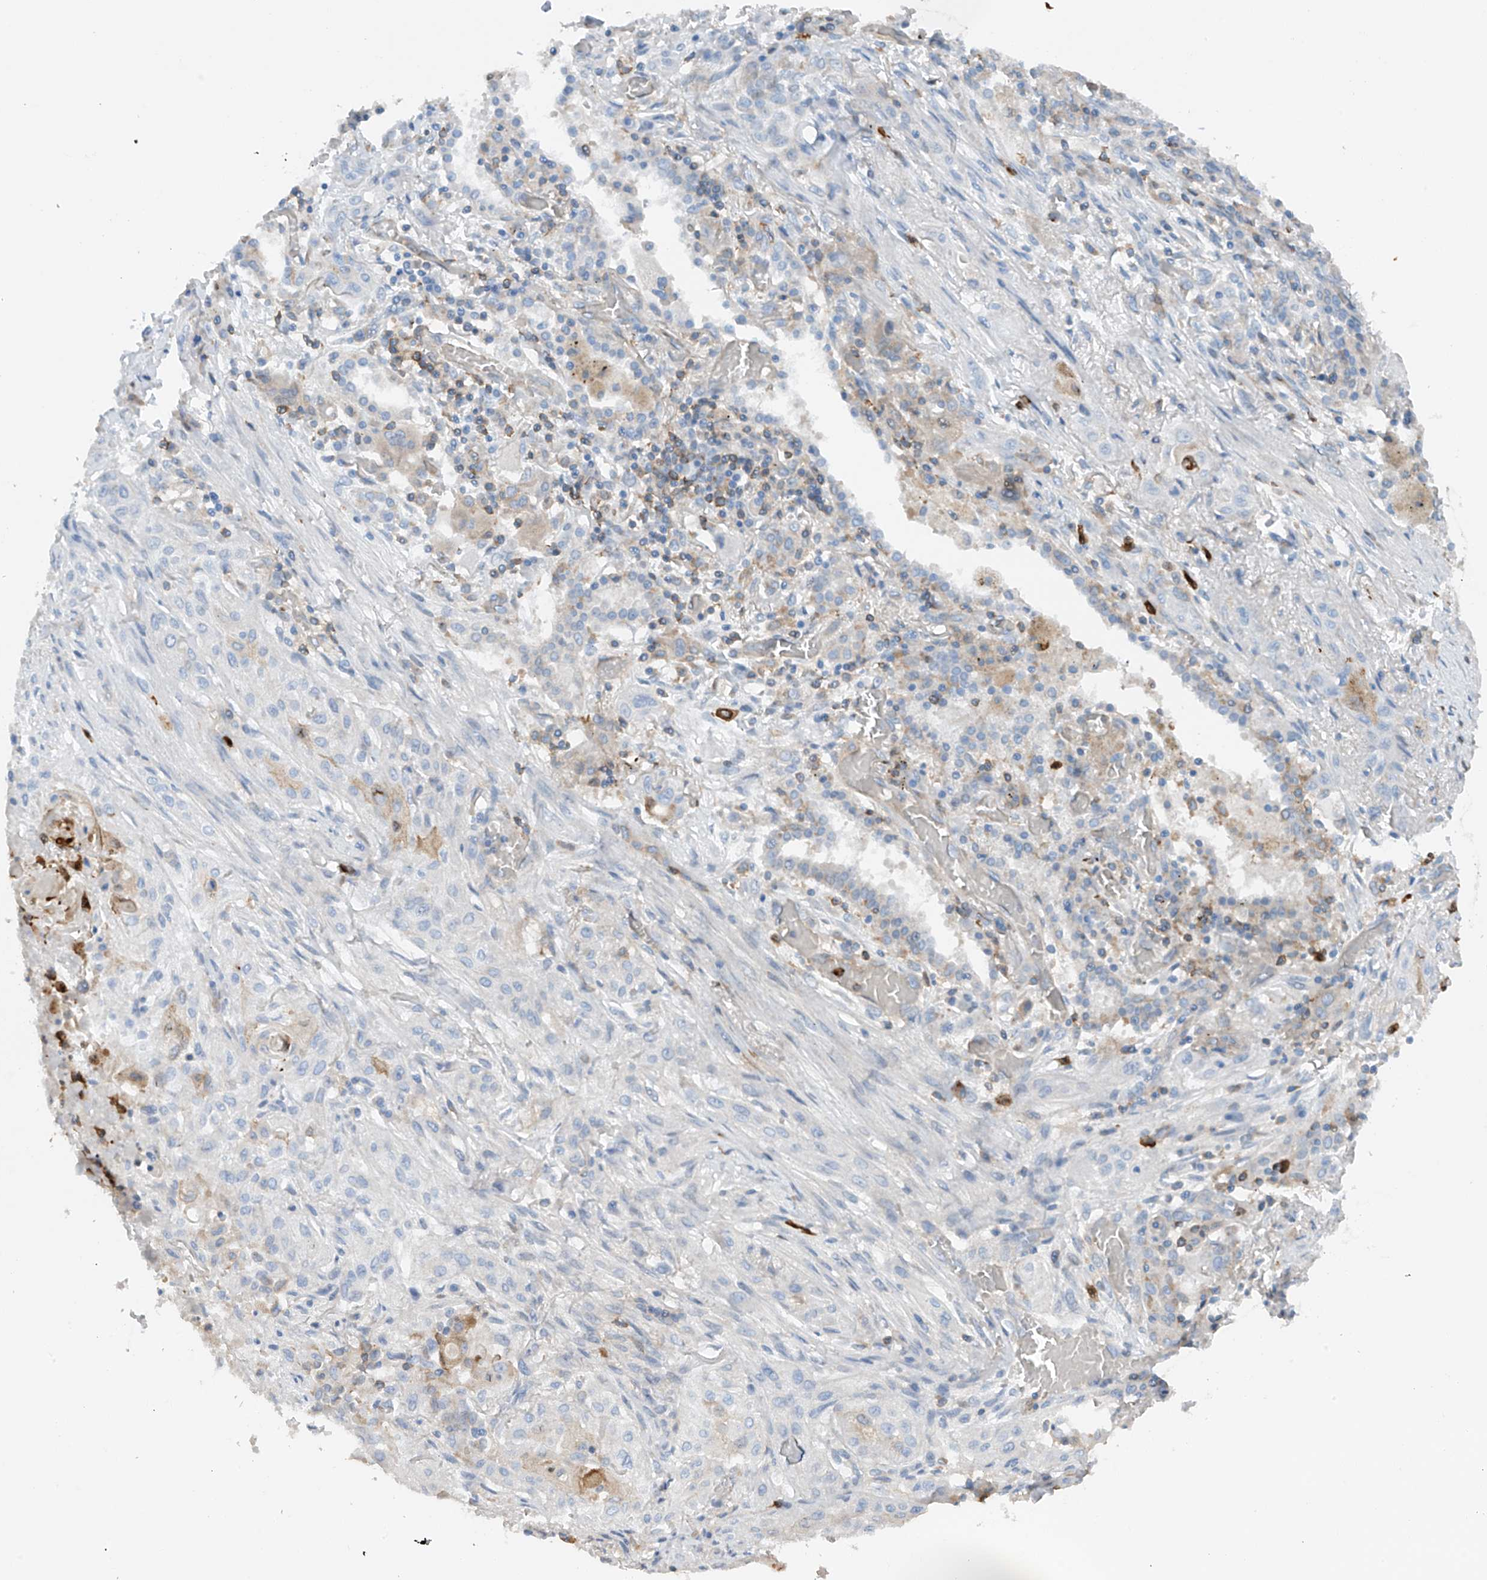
{"staining": {"intensity": "negative", "quantity": "none", "location": "none"}, "tissue": "lung cancer", "cell_type": "Tumor cells", "image_type": "cancer", "snomed": [{"axis": "morphology", "description": "Squamous cell carcinoma, NOS"}, {"axis": "topography", "description": "Lung"}], "caption": "Image shows no protein staining in tumor cells of lung squamous cell carcinoma tissue.", "gene": "PHACTR2", "patient": {"sex": "female", "age": 47}}